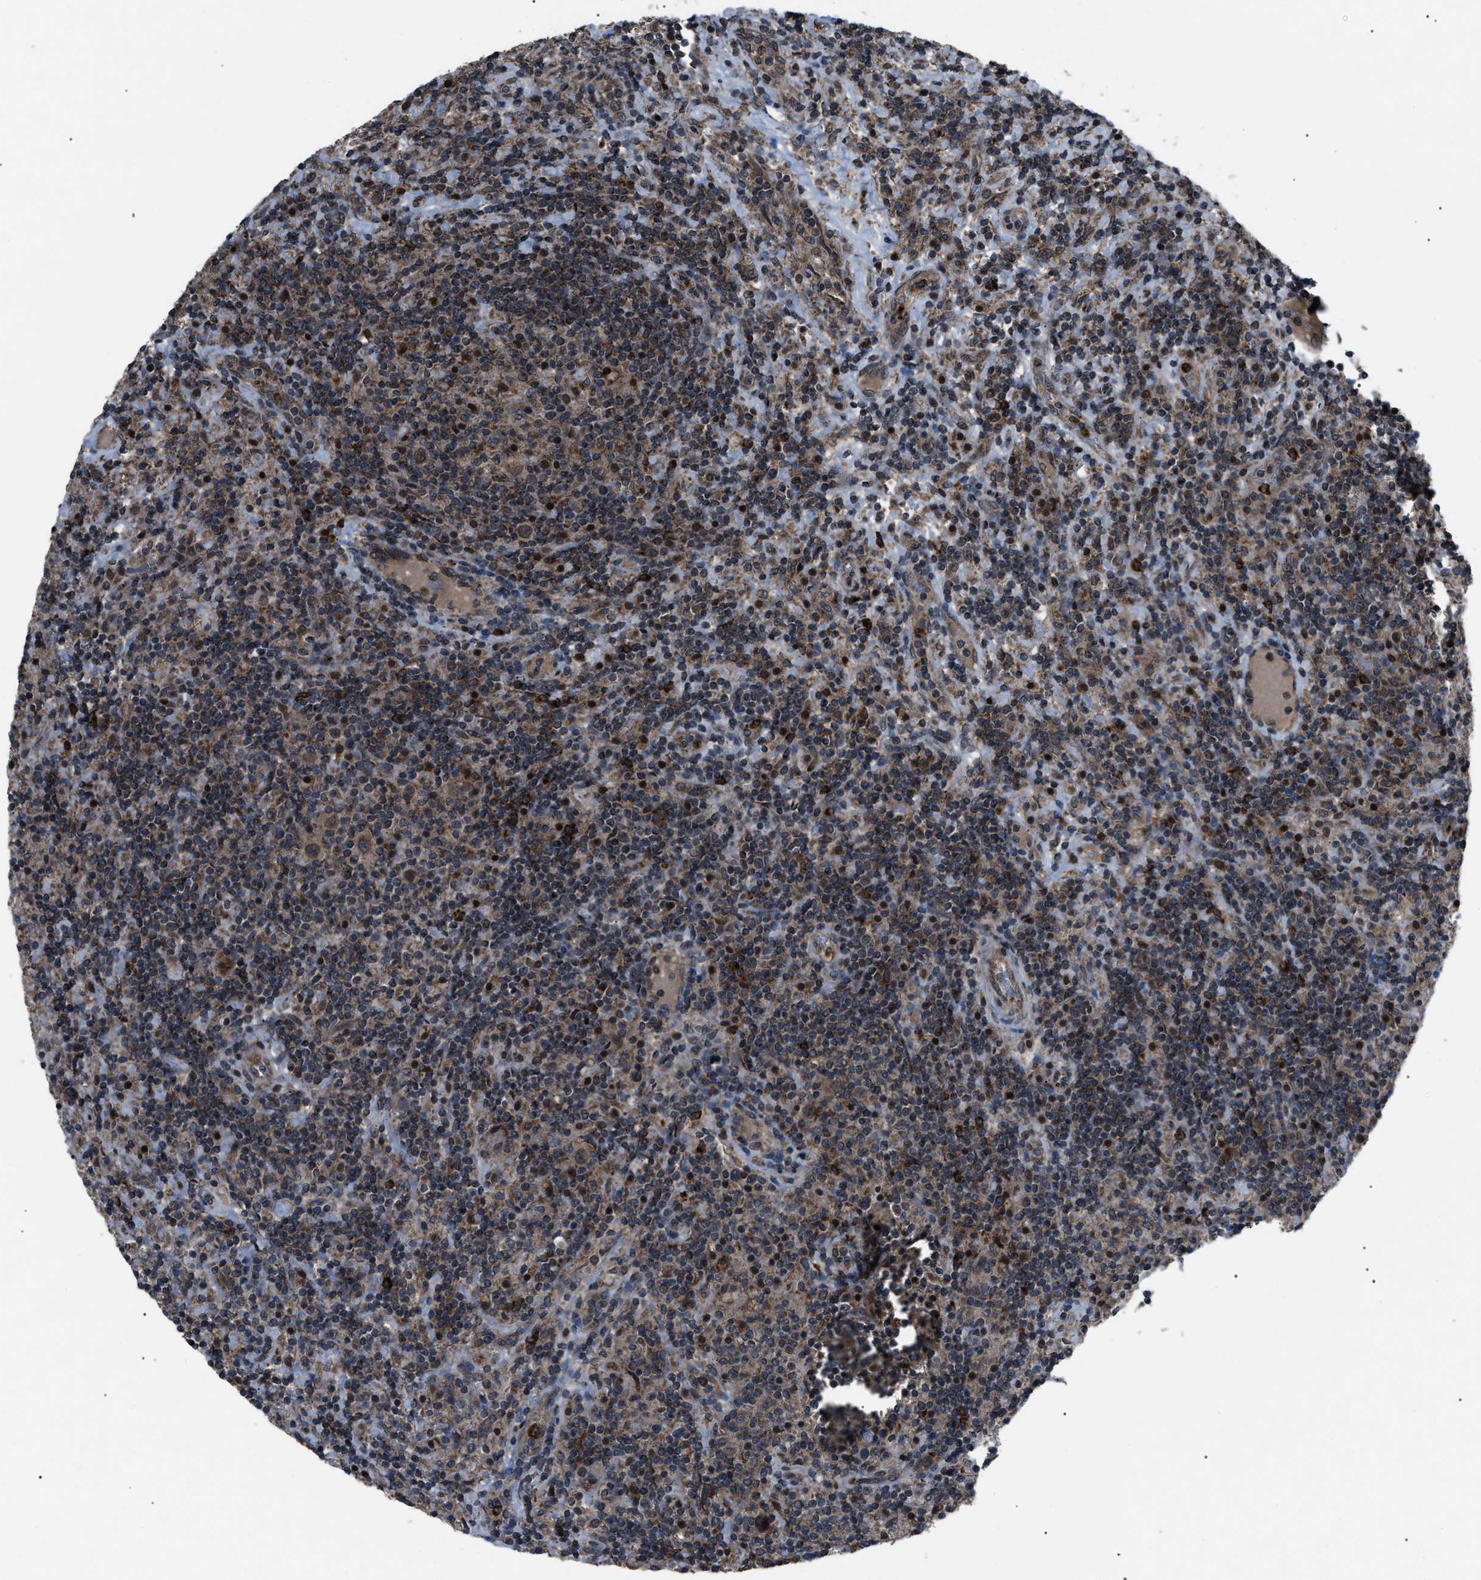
{"staining": {"intensity": "moderate", "quantity": ">75%", "location": "cytoplasmic/membranous,nuclear"}, "tissue": "lymphoma", "cell_type": "Tumor cells", "image_type": "cancer", "snomed": [{"axis": "morphology", "description": "Hodgkin's disease, NOS"}, {"axis": "topography", "description": "Lymph node"}], "caption": "High-power microscopy captured an IHC micrograph of Hodgkin's disease, revealing moderate cytoplasmic/membranous and nuclear staining in approximately >75% of tumor cells.", "gene": "ZFAND2A", "patient": {"sex": "male", "age": 70}}